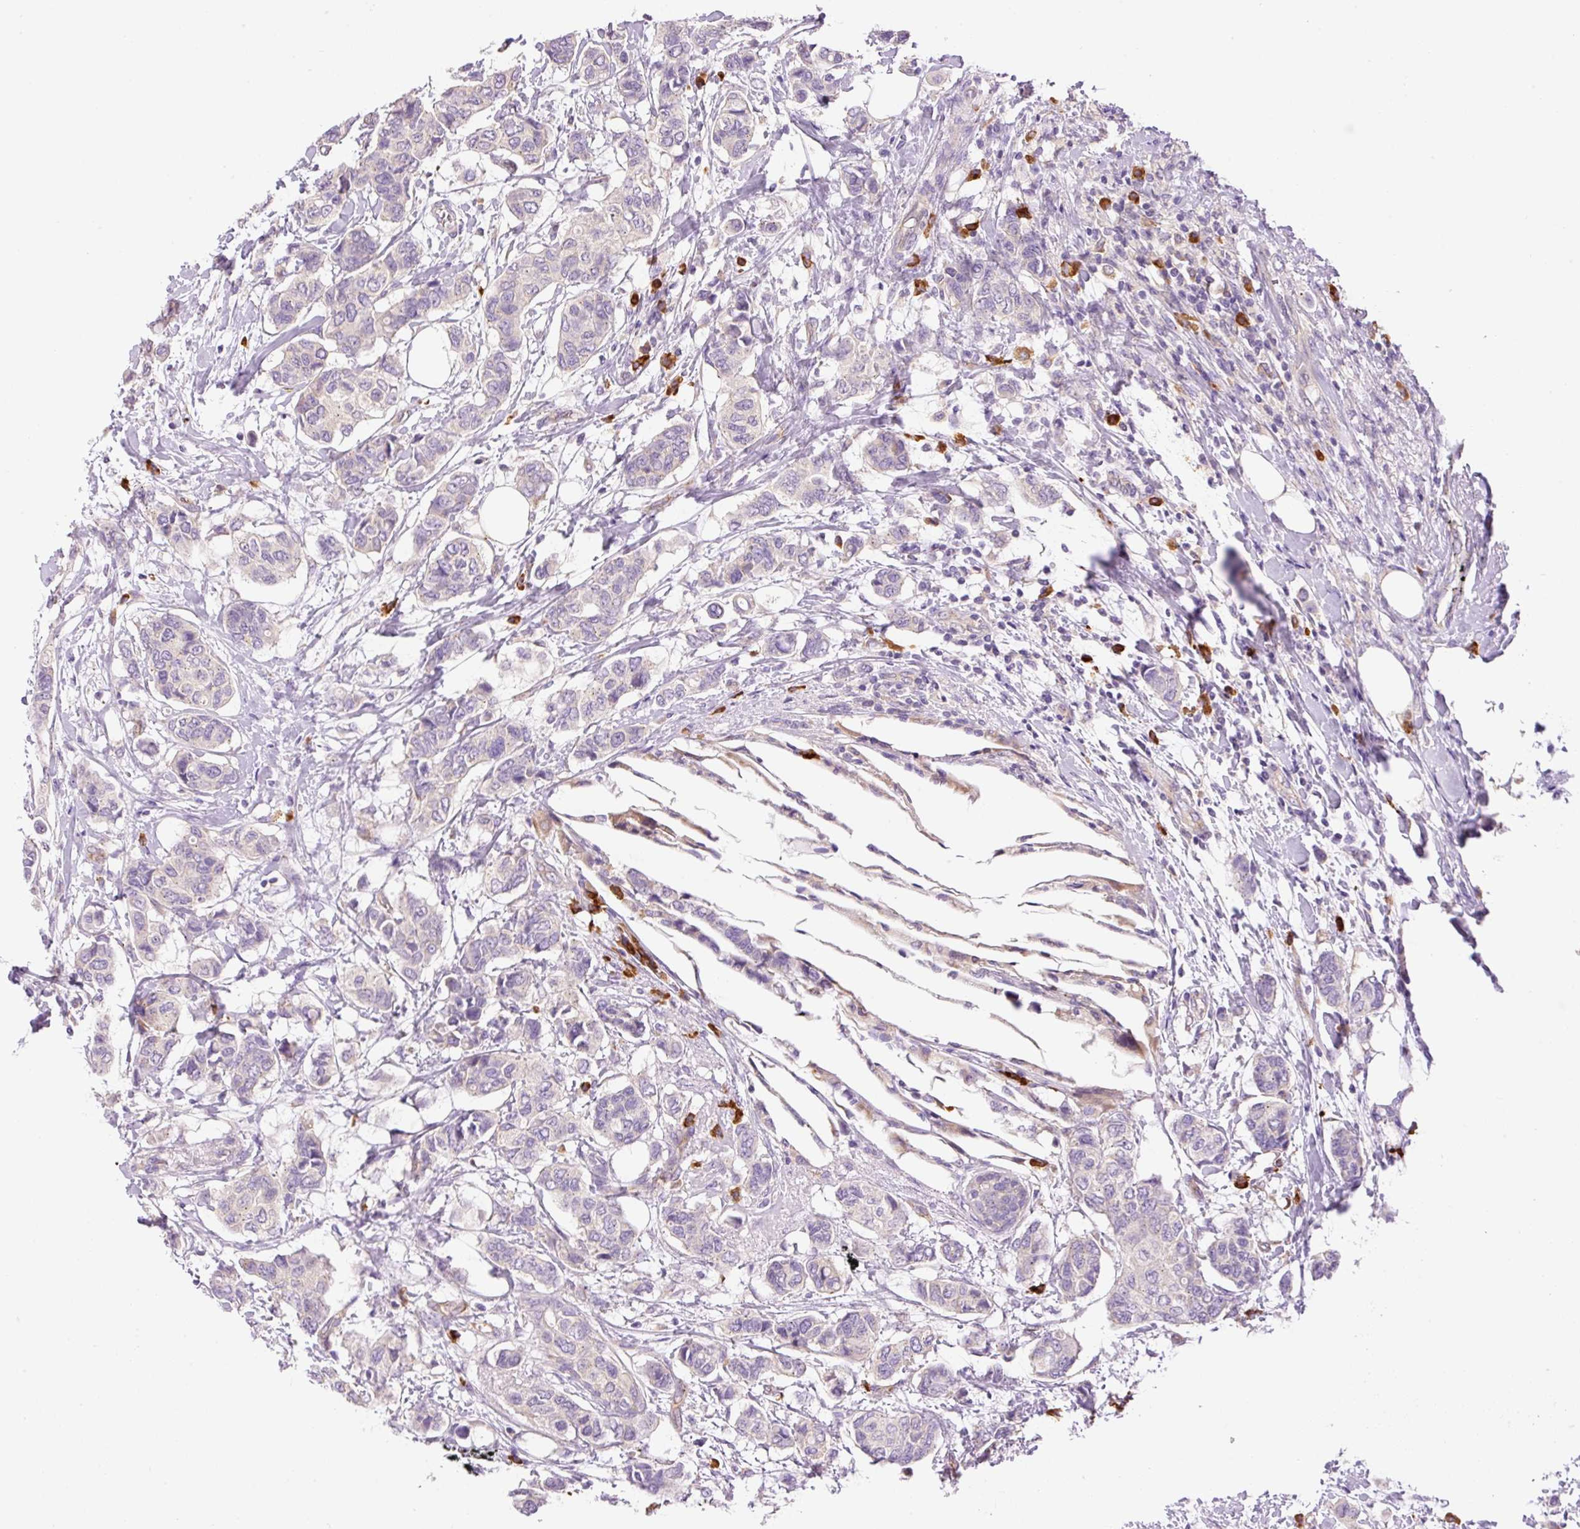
{"staining": {"intensity": "negative", "quantity": "none", "location": "none"}, "tissue": "breast cancer", "cell_type": "Tumor cells", "image_type": "cancer", "snomed": [{"axis": "morphology", "description": "Lobular carcinoma"}, {"axis": "topography", "description": "Breast"}], "caption": "A photomicrograph of breast cancer (lobular carcinoma) stained for a protein shows no brown staining in tumor cells.", "gene": "PNPLA5", "patient": {"sex": "female", "age": 51}}